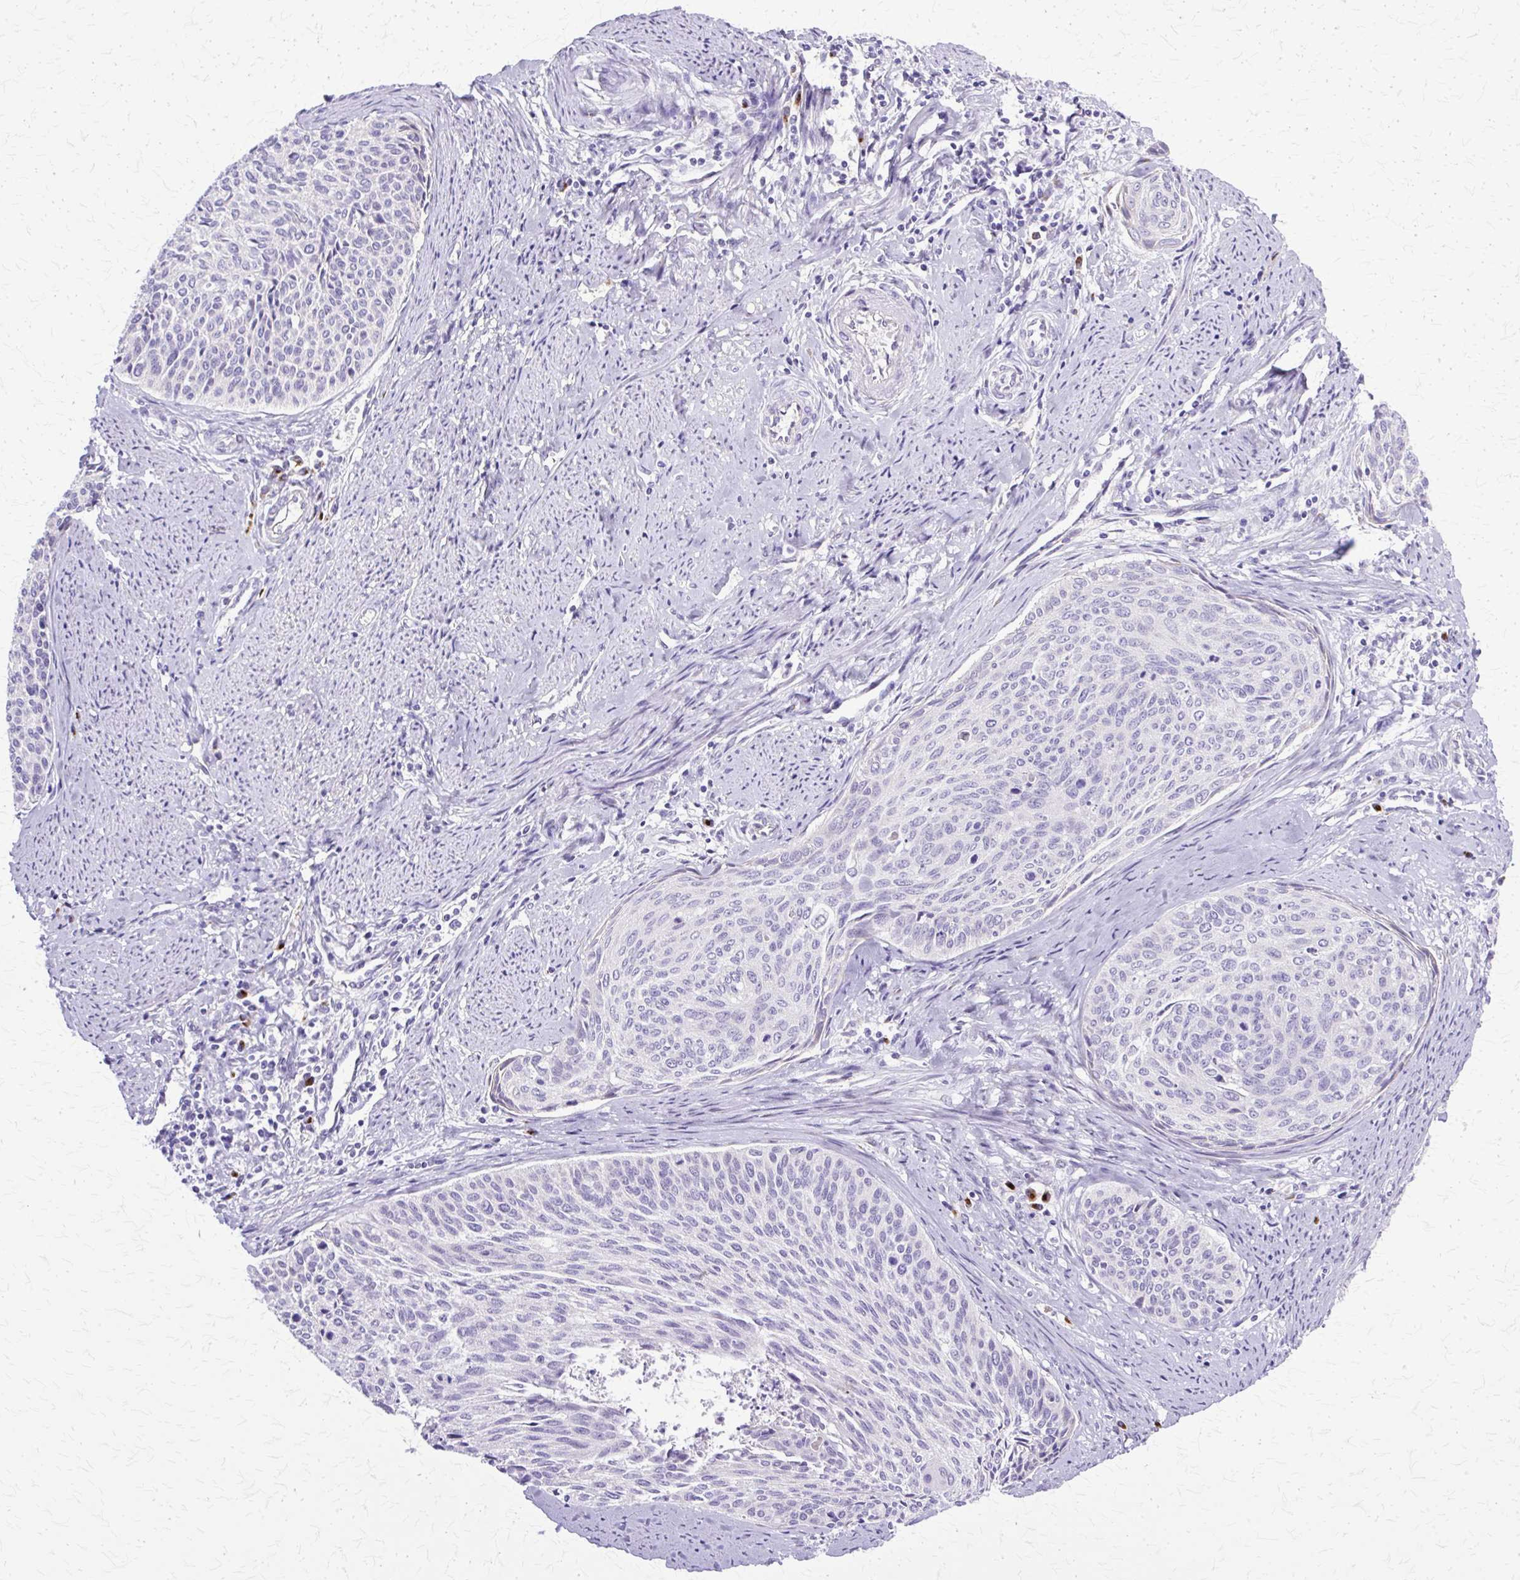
{"staining": {"intensity": "negative", "quantity": "none", "location": "none"}, "tissue": "cervical cancer", "cell_type": "Tumor cells", "image_type": "cancer", "snomed": [{"axis": "morphology", "description": "Squamous cell carcinoma, NOS"}, {"axis": "topography", "description": "Cervix"}], "caption": "Cervical cancer (squamous cell carcinoma) stained for a protein using IHC displays no positivity tumor cells.", "gene": "TBC1D3G", "patient": {"sex": "female", "age": 55}}